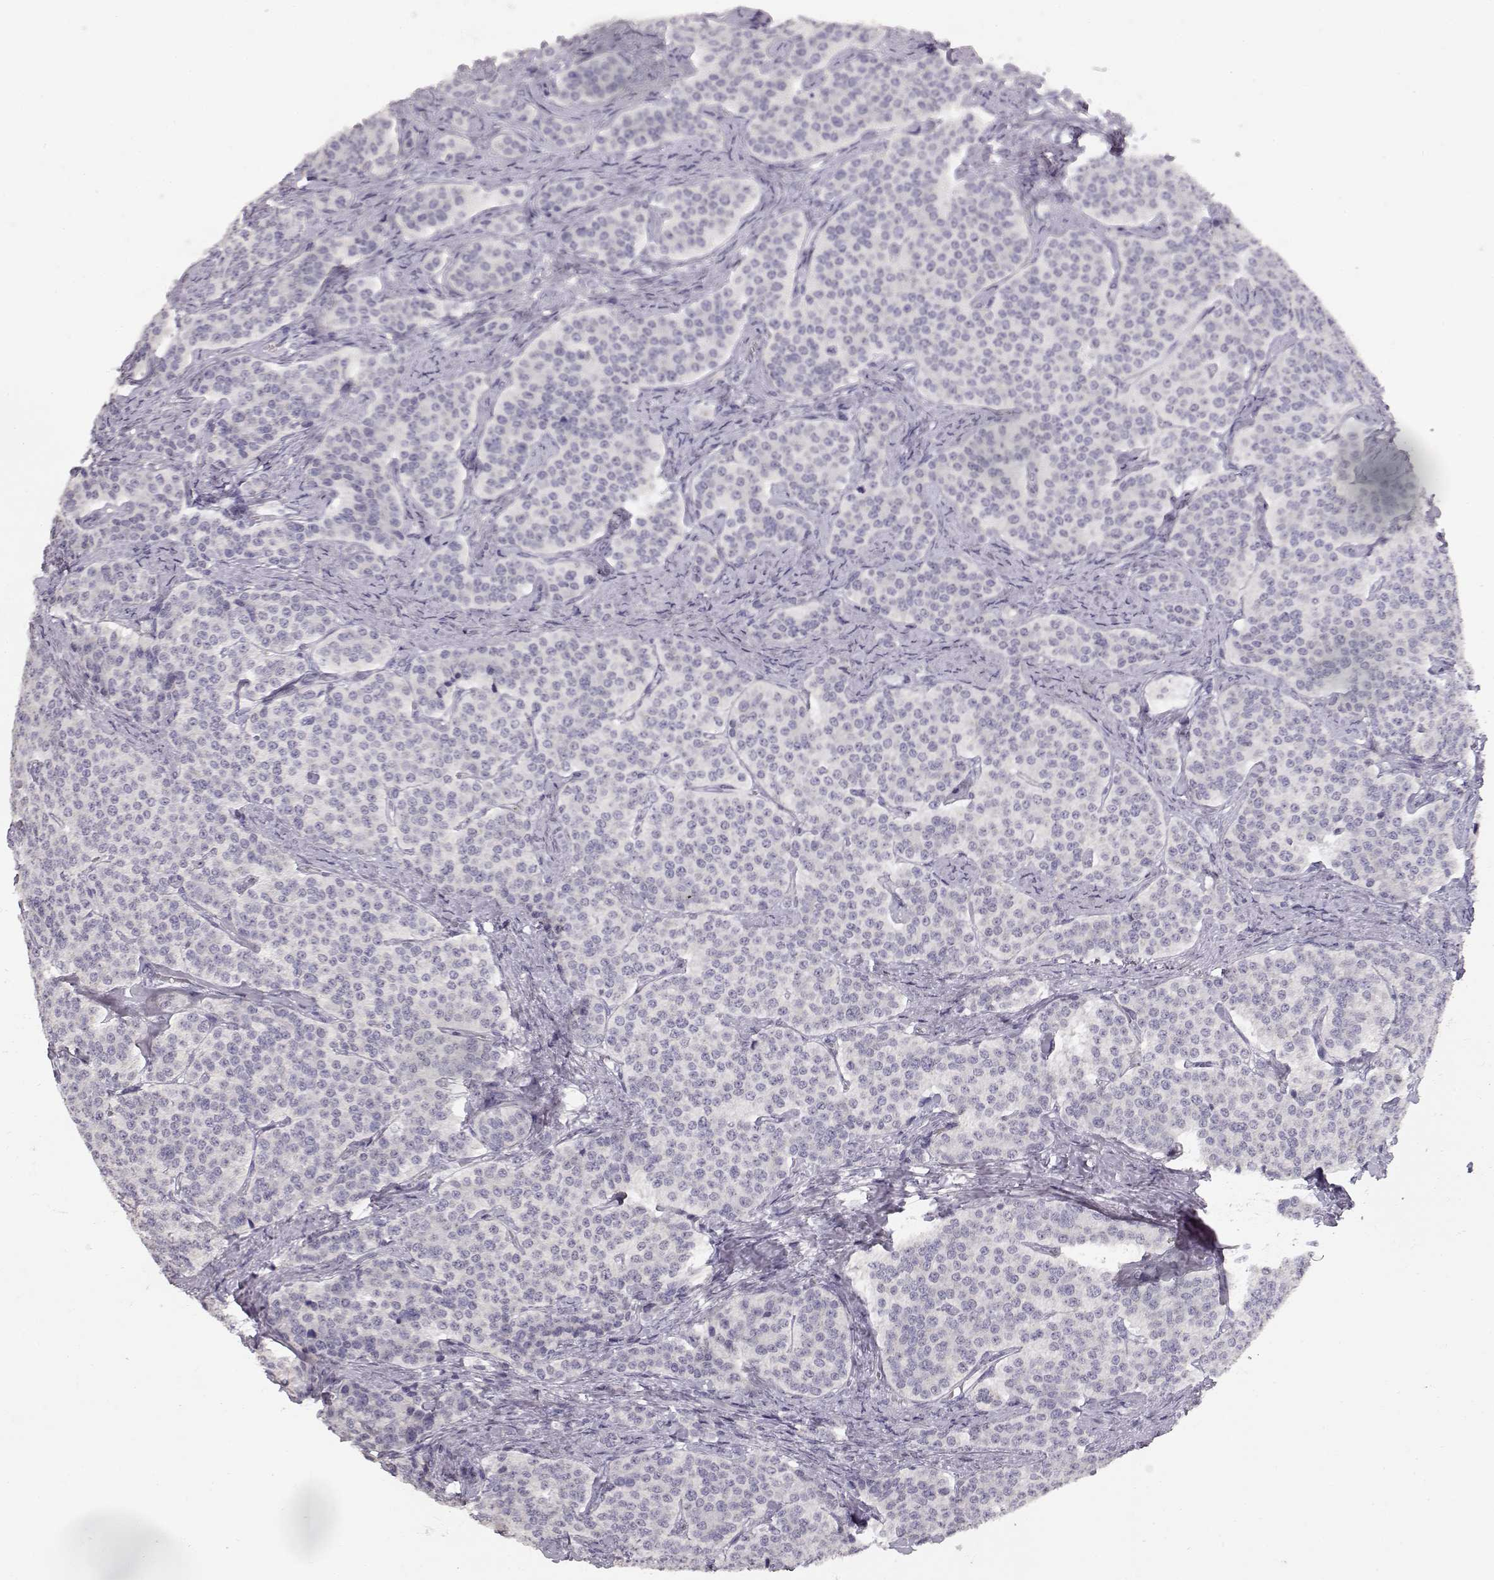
{"staining": {"intensity": "negative", "quantity": "none", "location": "none"}, "tissue": "carcinoid", "cell_type": "Tumor cells", "image_type": "cancer", "snomed": [{"axis": "morphology", "description": "Carcinoid, malignant, NOS"}, {"axis": "topography", "description": "Small intestine"}], "caption": "Protein analysis of carcinoid reveals no significant positivity in tumor cells. (Immunohistochemistry, brightfield microscopy, high magnification).", "gene": "TPH2", "patient": {"sex": "female", "age": 58}}